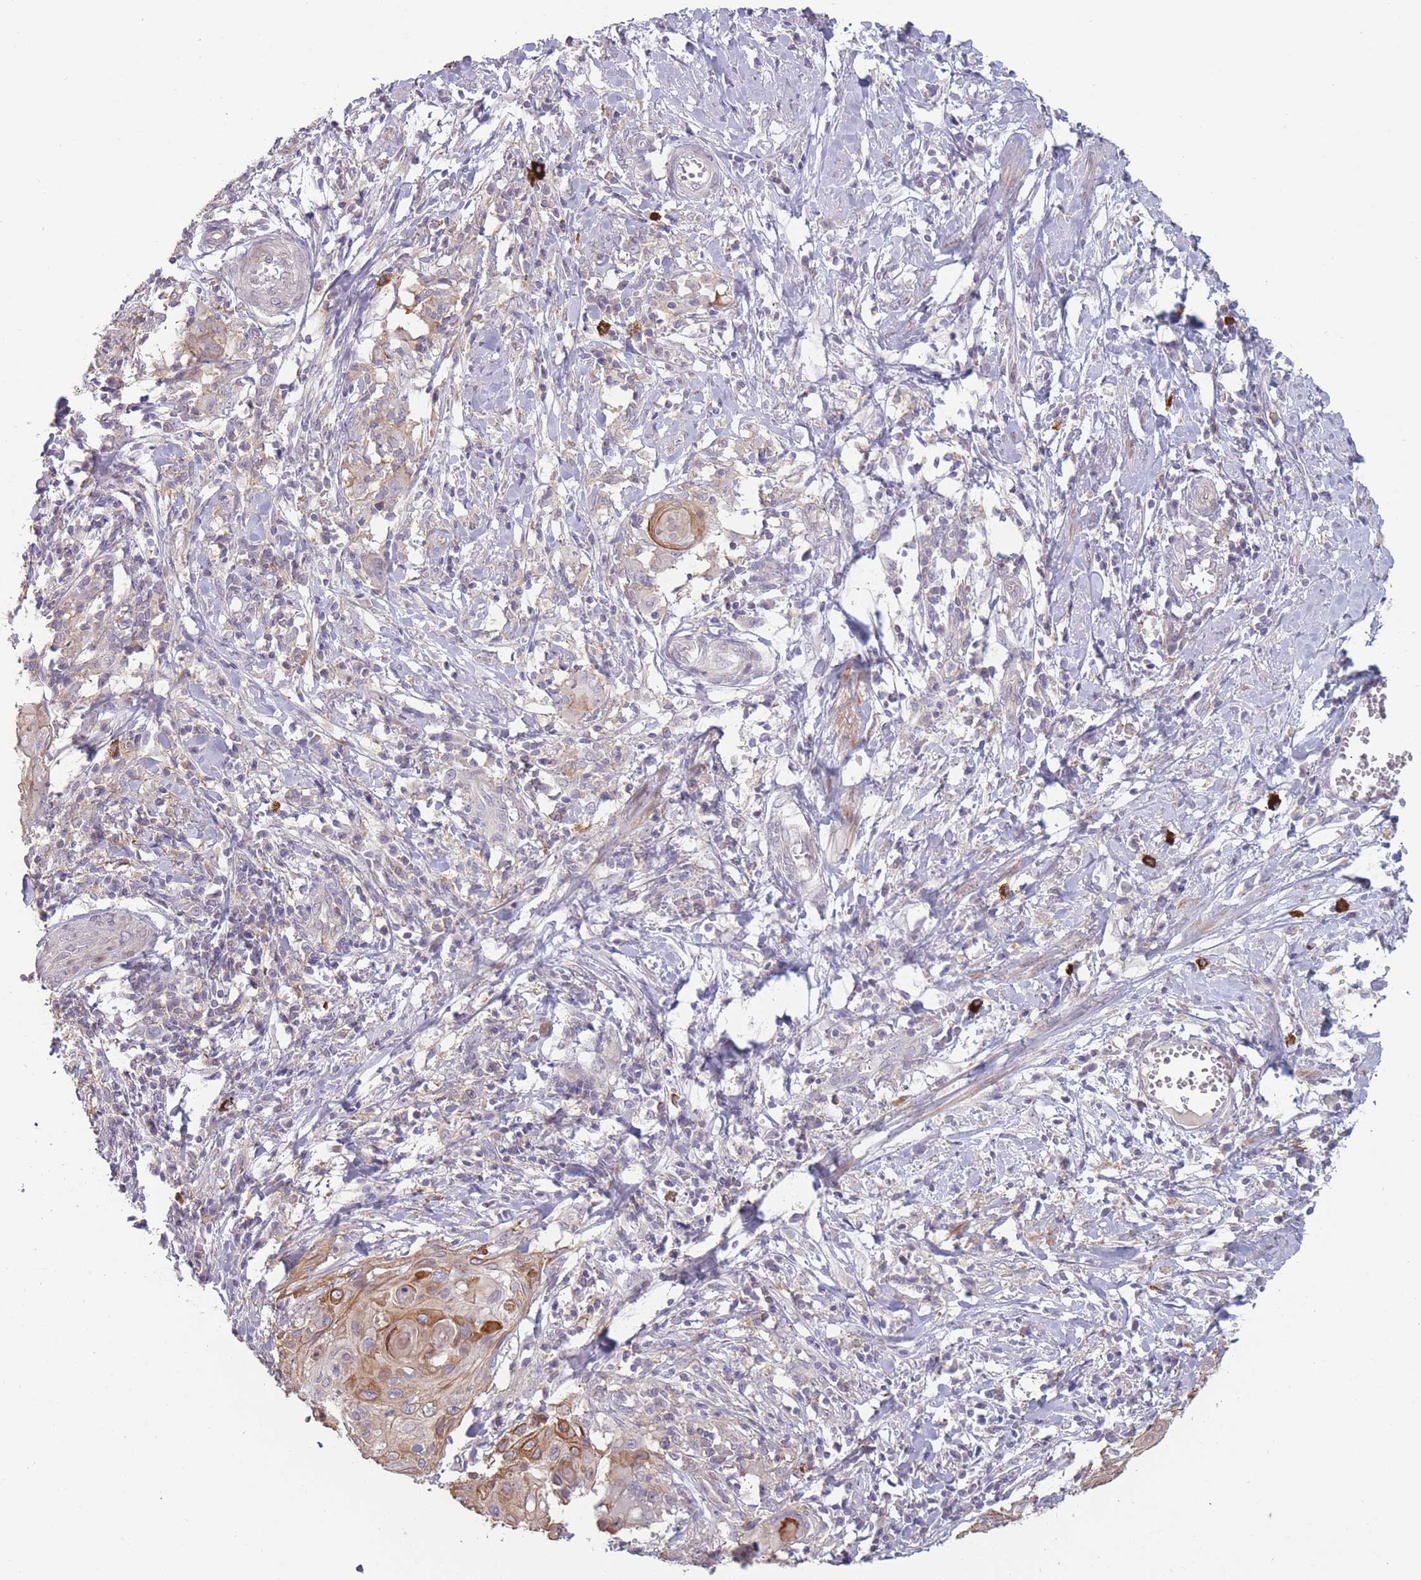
{"staining": {"intensity": "moderate", "quantity": "25%-75%", "location": "cytoplasmic/membranous"}, "tissue": "cervical cancer", "cell_type": "Tumor cells", "image_type": "cancer", "snomed": [{"axis": "morphology", "description": "Squamous cell carcinoma, NOS"}, {"axis": "topography", "description": "Cervix"}], "caption": "An image of human cervical cancer stained for a protein displays moderate cytoplasmic/membranous brown staining in tumor cells. (DAB (3,3'-diaminobenzidine) IHC with brightfield microscopy, high magnification).", "gene": "TET3", "patient": {"sex": "female", "age": 39}}